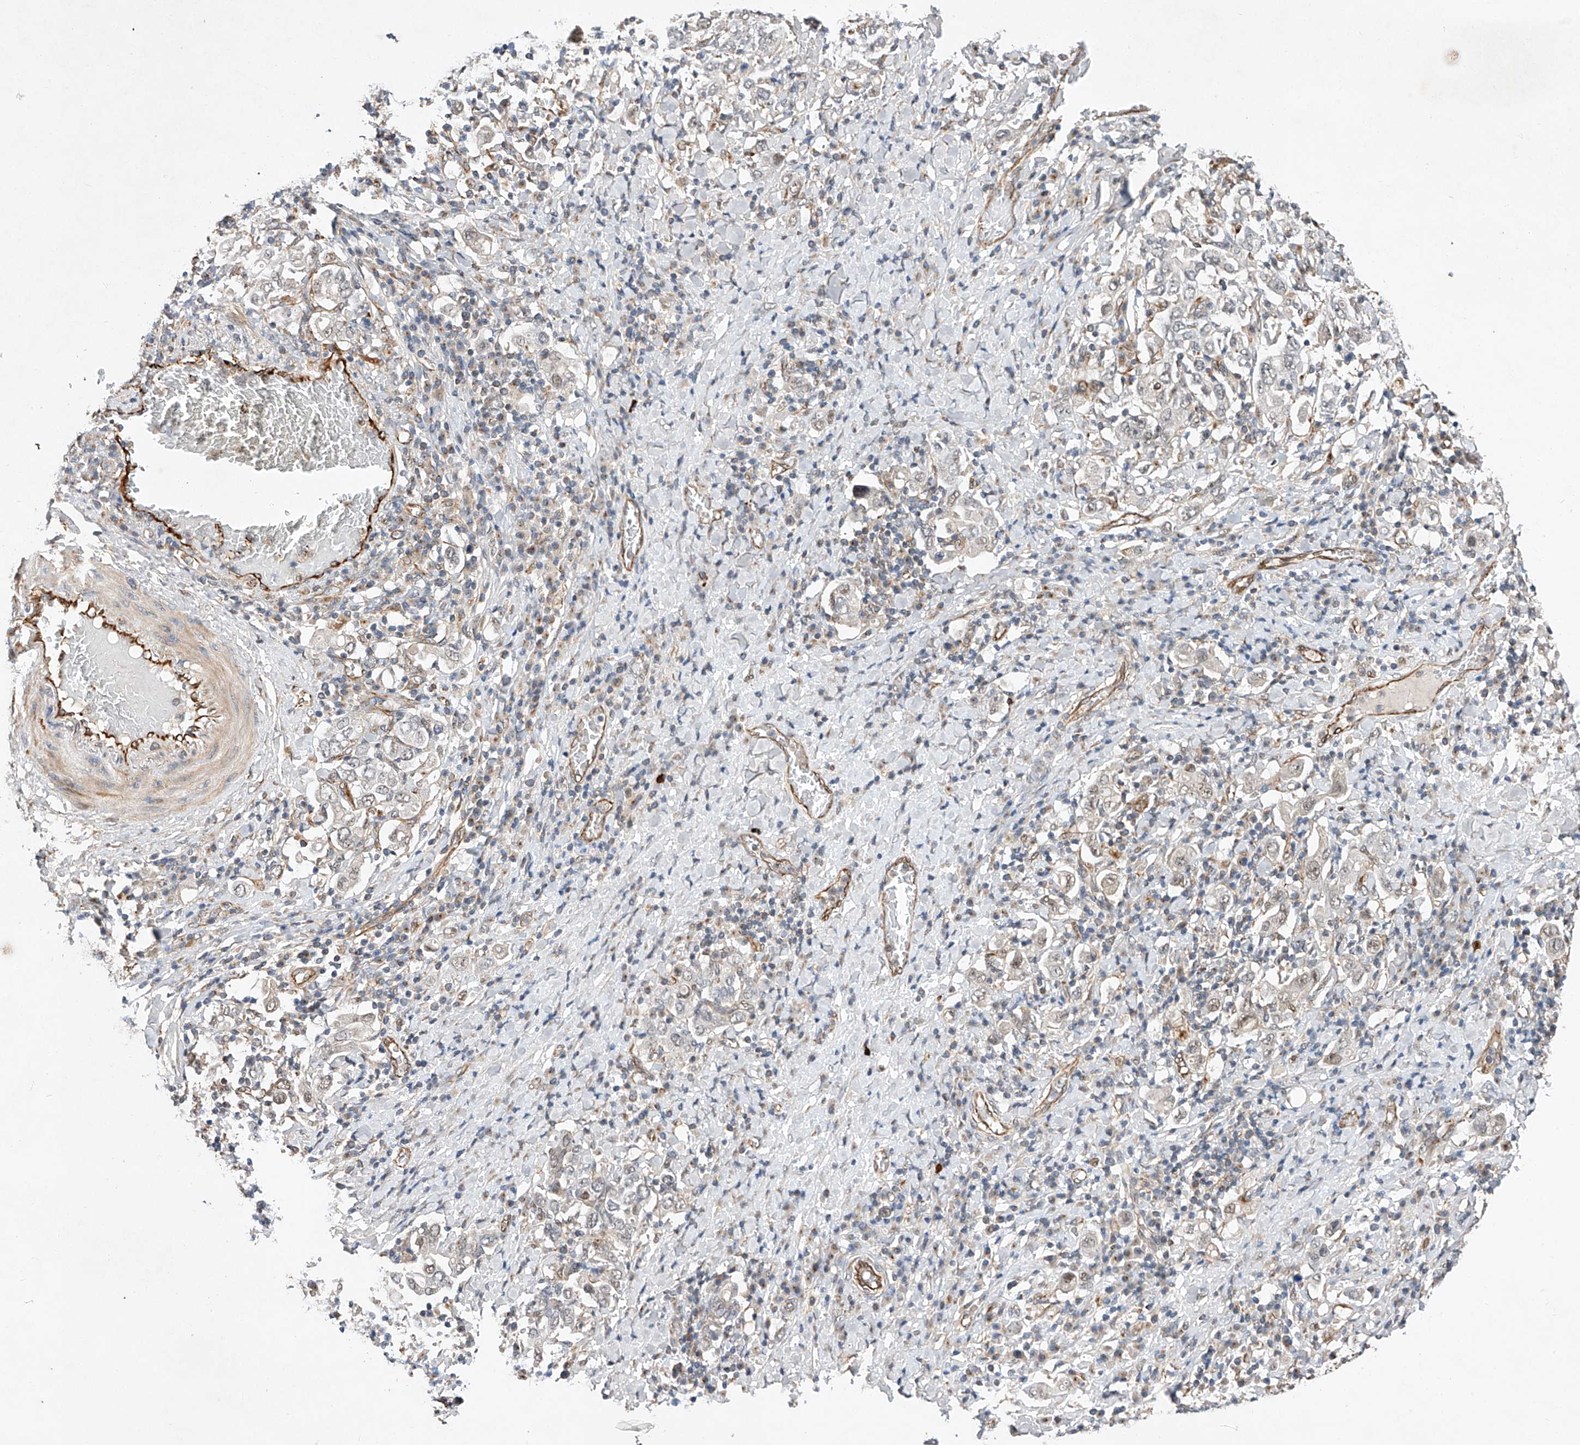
{"staining": {"intensity": "negative", "quantity": "none", "location": "none"}, "tissue": "stomach cancer", "cell_type": "Tumor cells", "image_type": "cancer", "snomed": [{"axis": "morphology", "description": "Adenocarcinoma, NOS"}, {"axis": "topography", "description": "Stomach, upper"}], "caption": "This is an immunohistochemistry photomicrograph of stomach adenocarcinoma. There is no positivity in tumor cells.", "gene": "AMD1", "patient": {"sex": "male", "age": 62}}